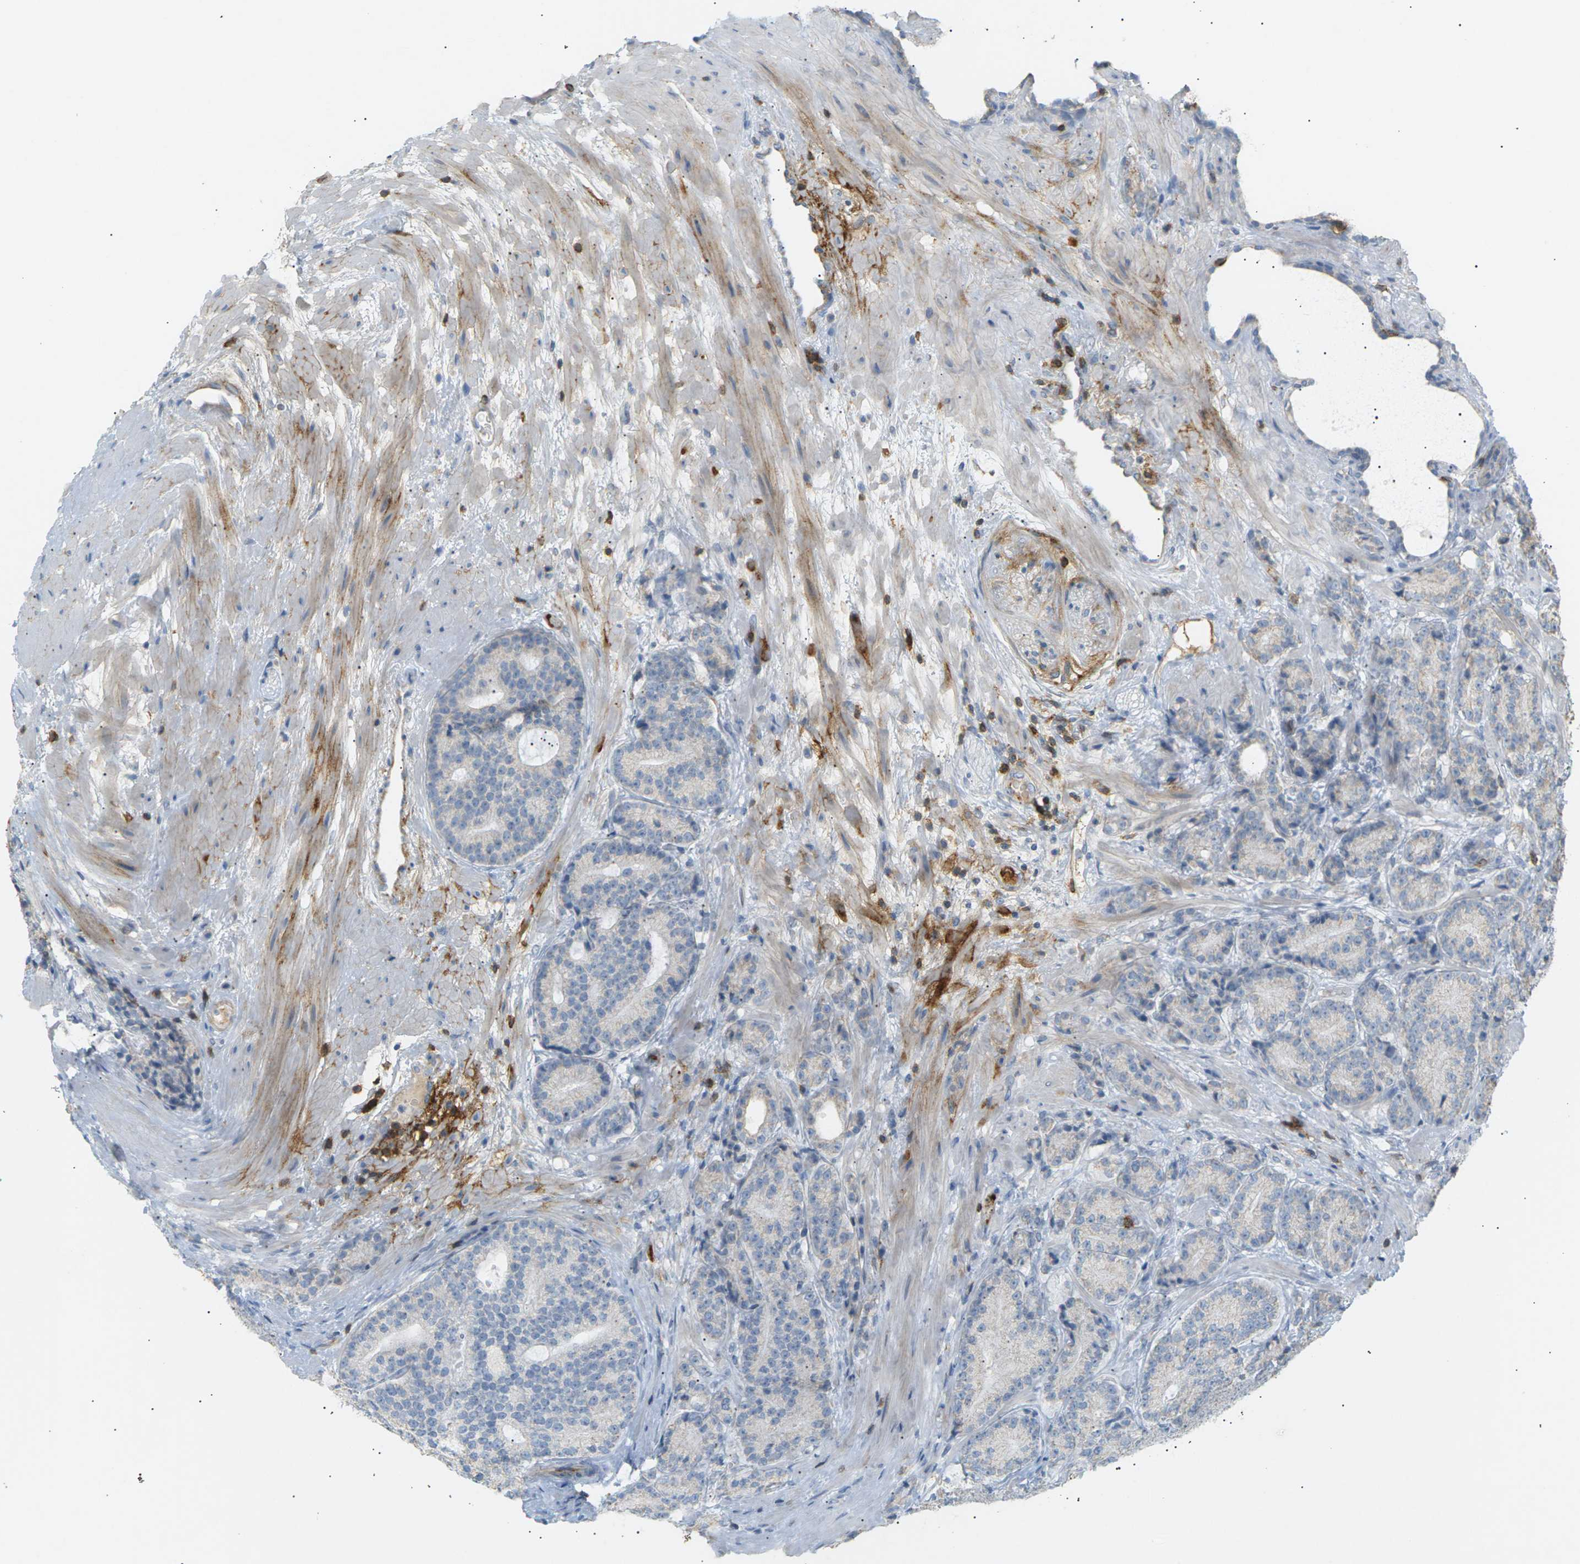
{"staining": {"intensity": "negative", "quantity": "none", "location": "none"}, "tissue": "prostate cancer", "cell_type": "Tumor cells", "image_type": "cancer", "snomed": [{"axis": "morphology", "description": "Adenocarcinoma, High grade"}, {"axis": "topography", "description": "Prostate"}], "caption": "A high-resolution histopathology image shows IHC staining of prostate cancer, which shows no significant staining in tumor cells.", "gene": "LIME1", "patient": {"sex": "male", "age": 61}}